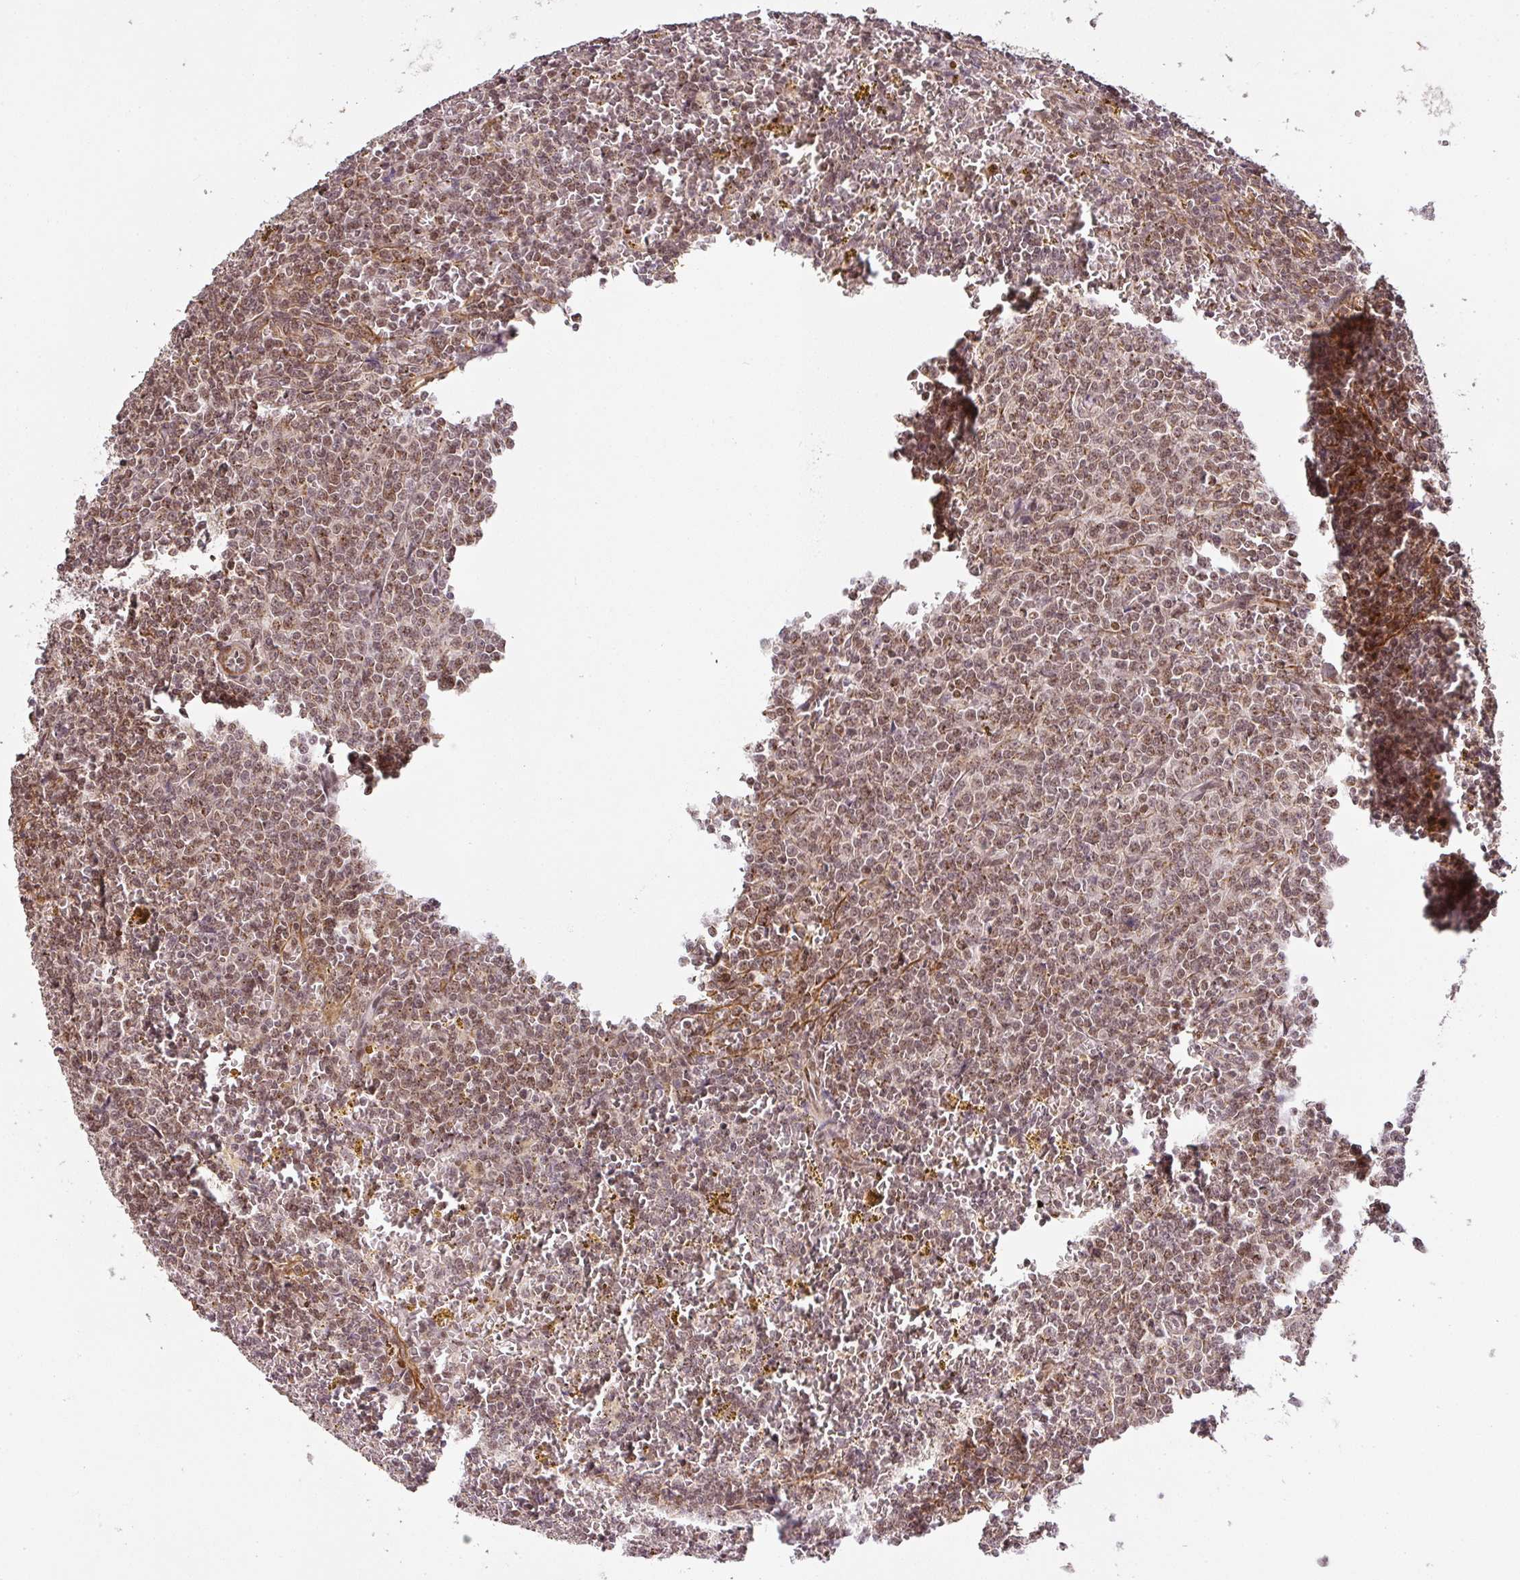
{"staining": {"intensity": "moderate", "quantity": ">75%", "location": "nuclear"}, "tissue": "lymphoma", "cell_type": "Tumor cells", "image_type": "cancer", "snomed": [{"axis": "morphology", "description": "Malignant lymphoma, non-Hodgkin's type, Low grade"}, {"axis": "topography", "description": "Spleen"}, {"axis": "topography", "description": "Lymph node"}], "caption": "Immunohistochemistry (DAB (3,3'-diaminobenzidine)) staining of low-grade malignant lymphoma, non-Hodgkin's type demonstrates moderate nuclear protein staining in about >75% of tumor cells.", "gene": "GPRIN2", "patient": {"sex": "female", "age": 66}}